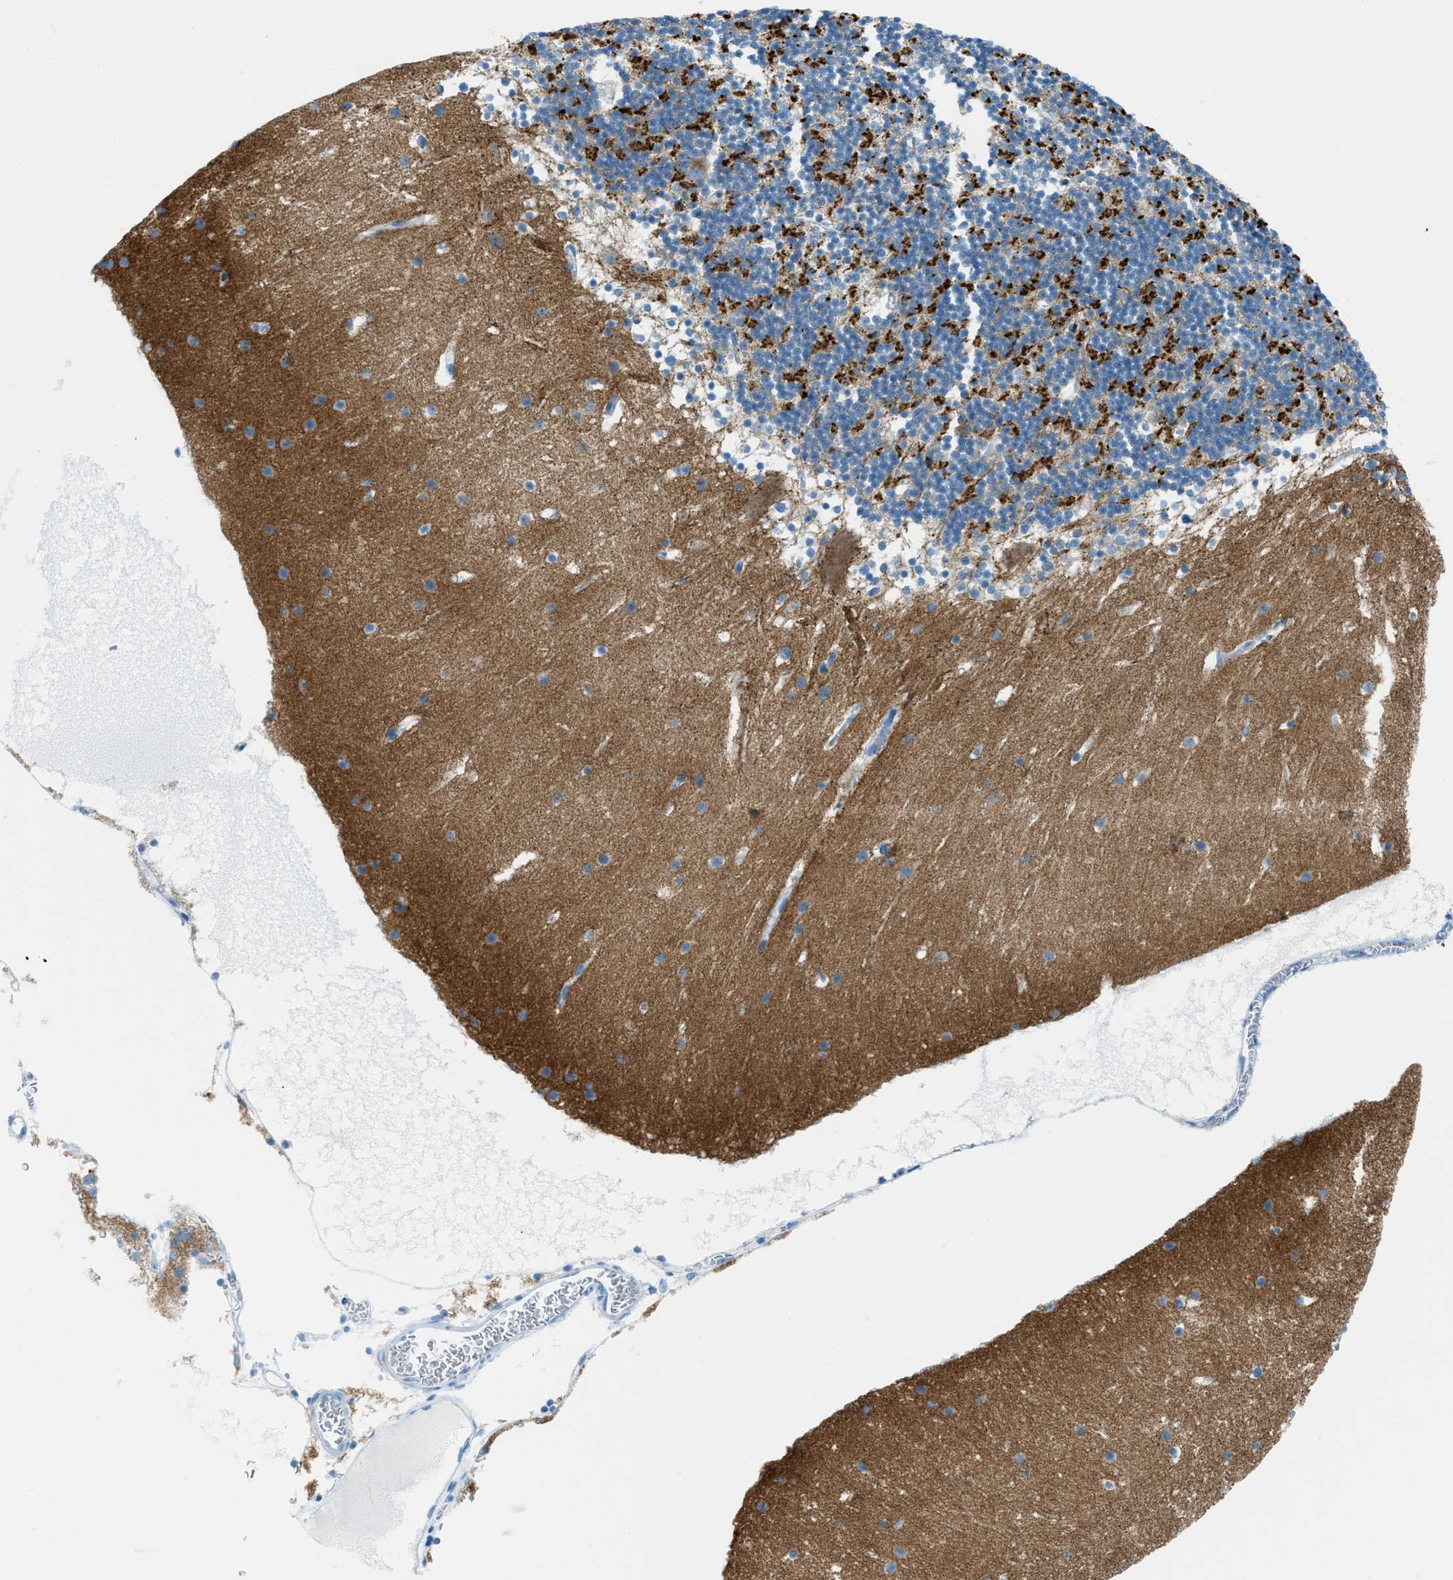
{"staining": {"intensity": "strong", "quantity": "<25%", "location": "cytoplasmic/membranous"}, "tissue": "cerebellum", "cell_type": "Cells in granular layer", "image_type": "normal", "snomed": [{"axis": "morphology", "description": "Normal tissue, NOS"}, {"axis": "topography", "description": "Cerebellum"}], "caption": "This histopathology image reveals immunohistochemistry (IHC) staining of benign human cerebellum, with medium strong cytoplasmic/membranous expression in about <25% of cells in granular layer.", "gene": "C21orf62", "patient": {"sex": "male", "age": 45}}